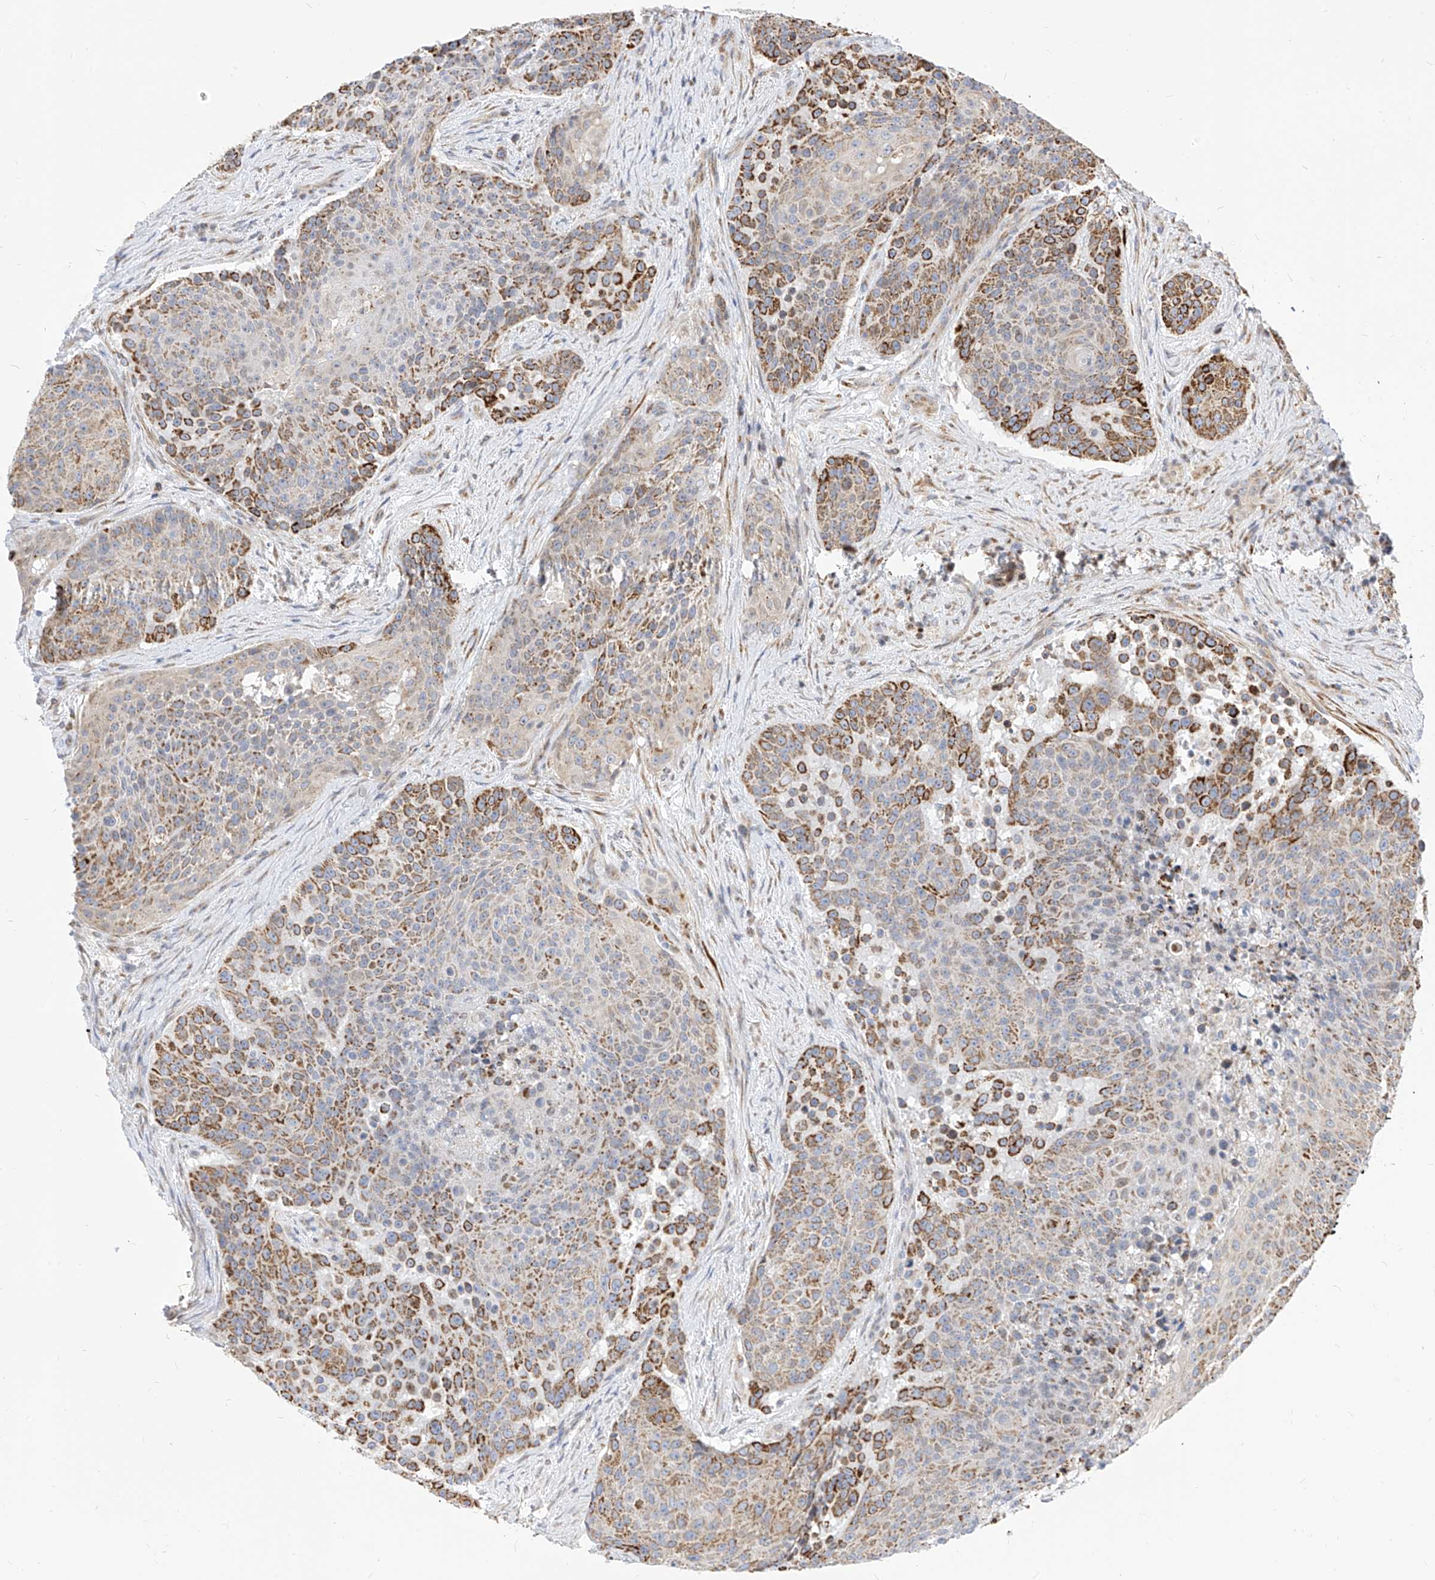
{"staining": {"intensity": "moderate", "quantity": ">75%", "location": "cytoplasmic/membranous"}, "tissue": "urothelial cancer", "cell_type": "Tumor cells", "image_type": "cancer", "snomed": [{"axis": "morphology", "description": "Urothelial carcinoma, High grade"}, {"axis": "topography", "description": "Urinary bladder"}], "caption": "Brown immunohistochemical staining in human urothelial cancer shows moderate cytoplasmic/membranous positivity in about >75% of tumor cells.", "gene": "TTLL8", "patient": {"sex": "female", "age": 63}}